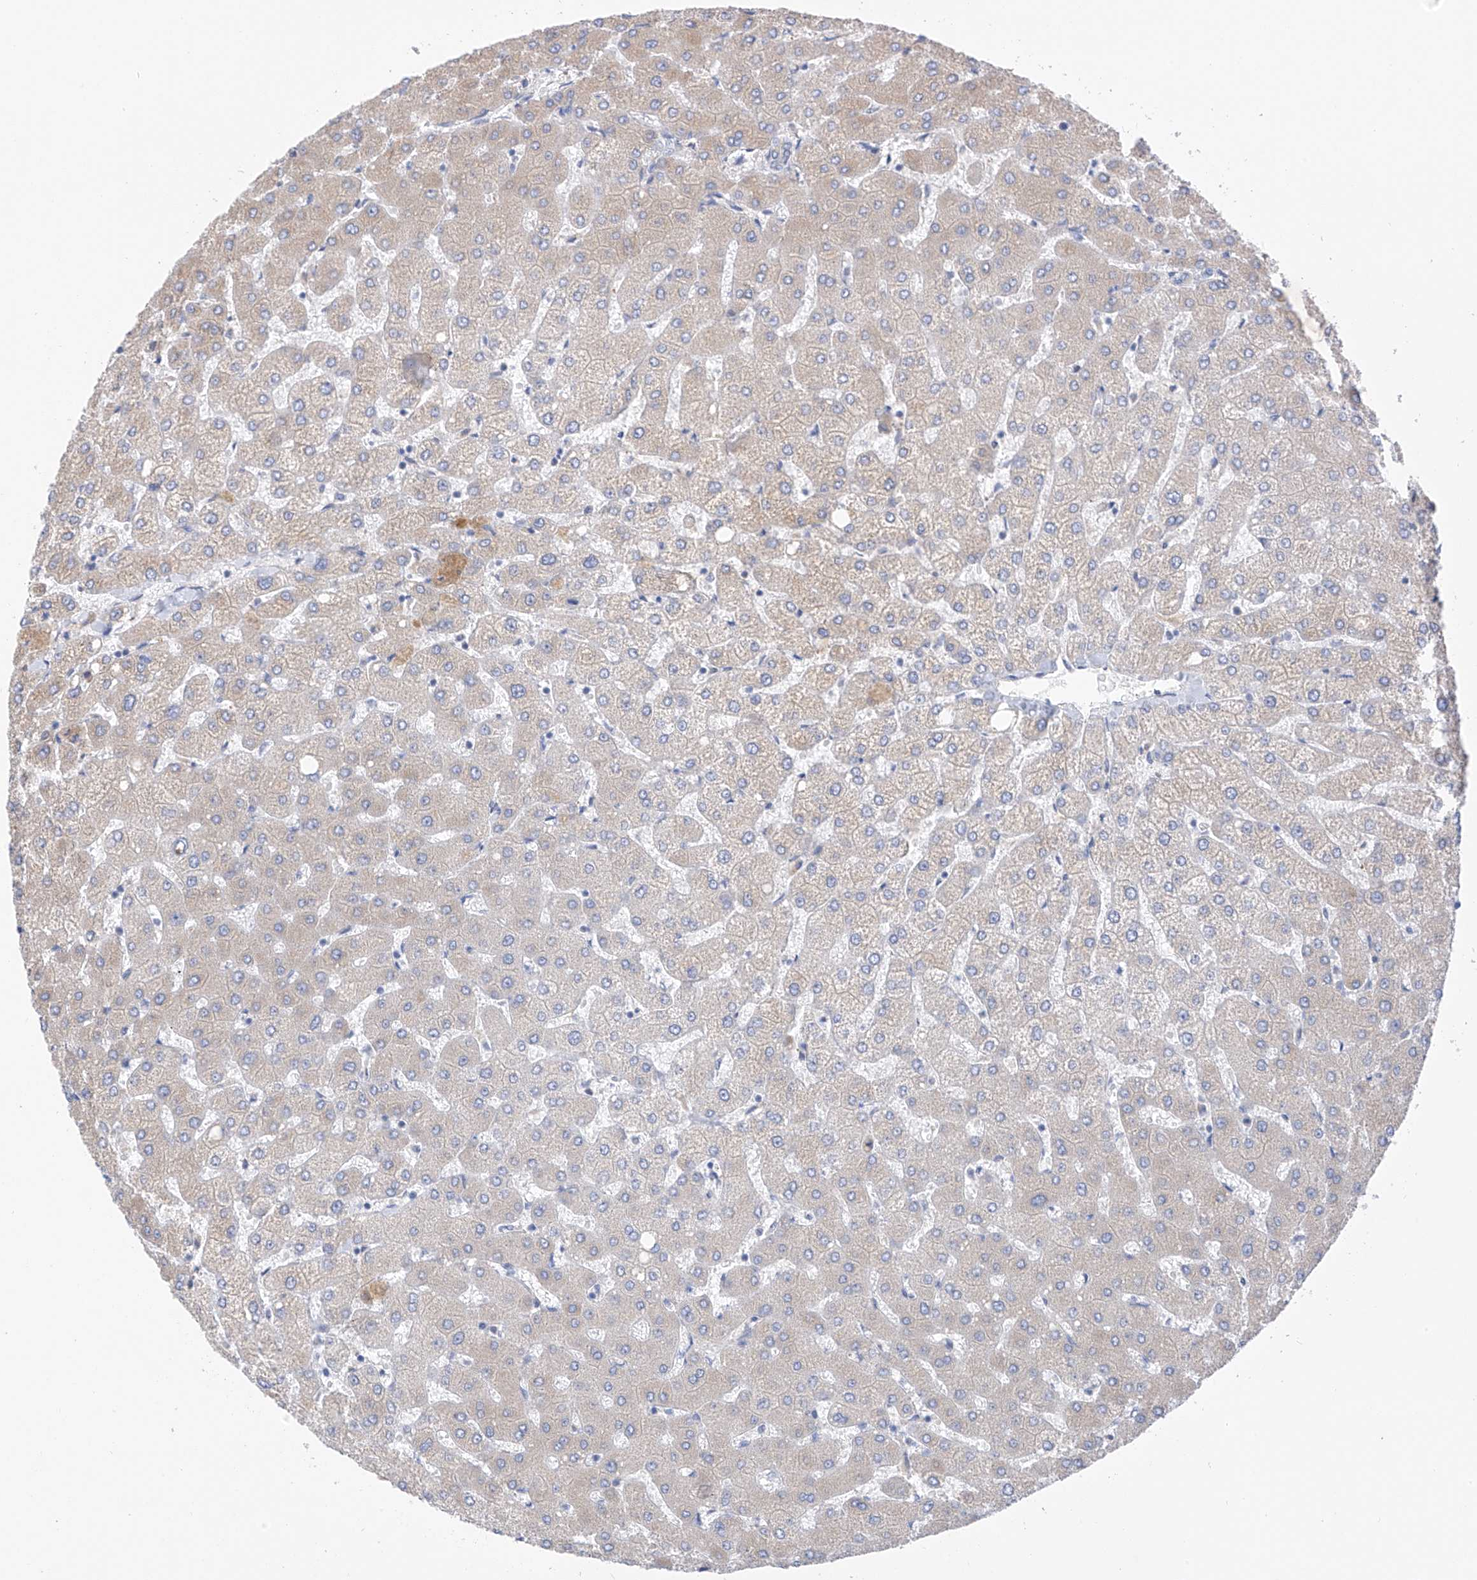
{"staining": {"intensity": "negative", "quantity": "none", "location": "none"}, "tissue": "liver", "cell_type": "Cholangiocytes", "image_type": "normal", "snomed": [{"axis": "morphology", "description": "Normal tissue, NOS"}, {"axis": "topography", "description": "Liver"}], "caption": "This is an immunohistochemistry image of normal liver. There is no staining in cholangiocytes.", "gene": "REC8", "patient": {"sex": "female", "age": 54}}